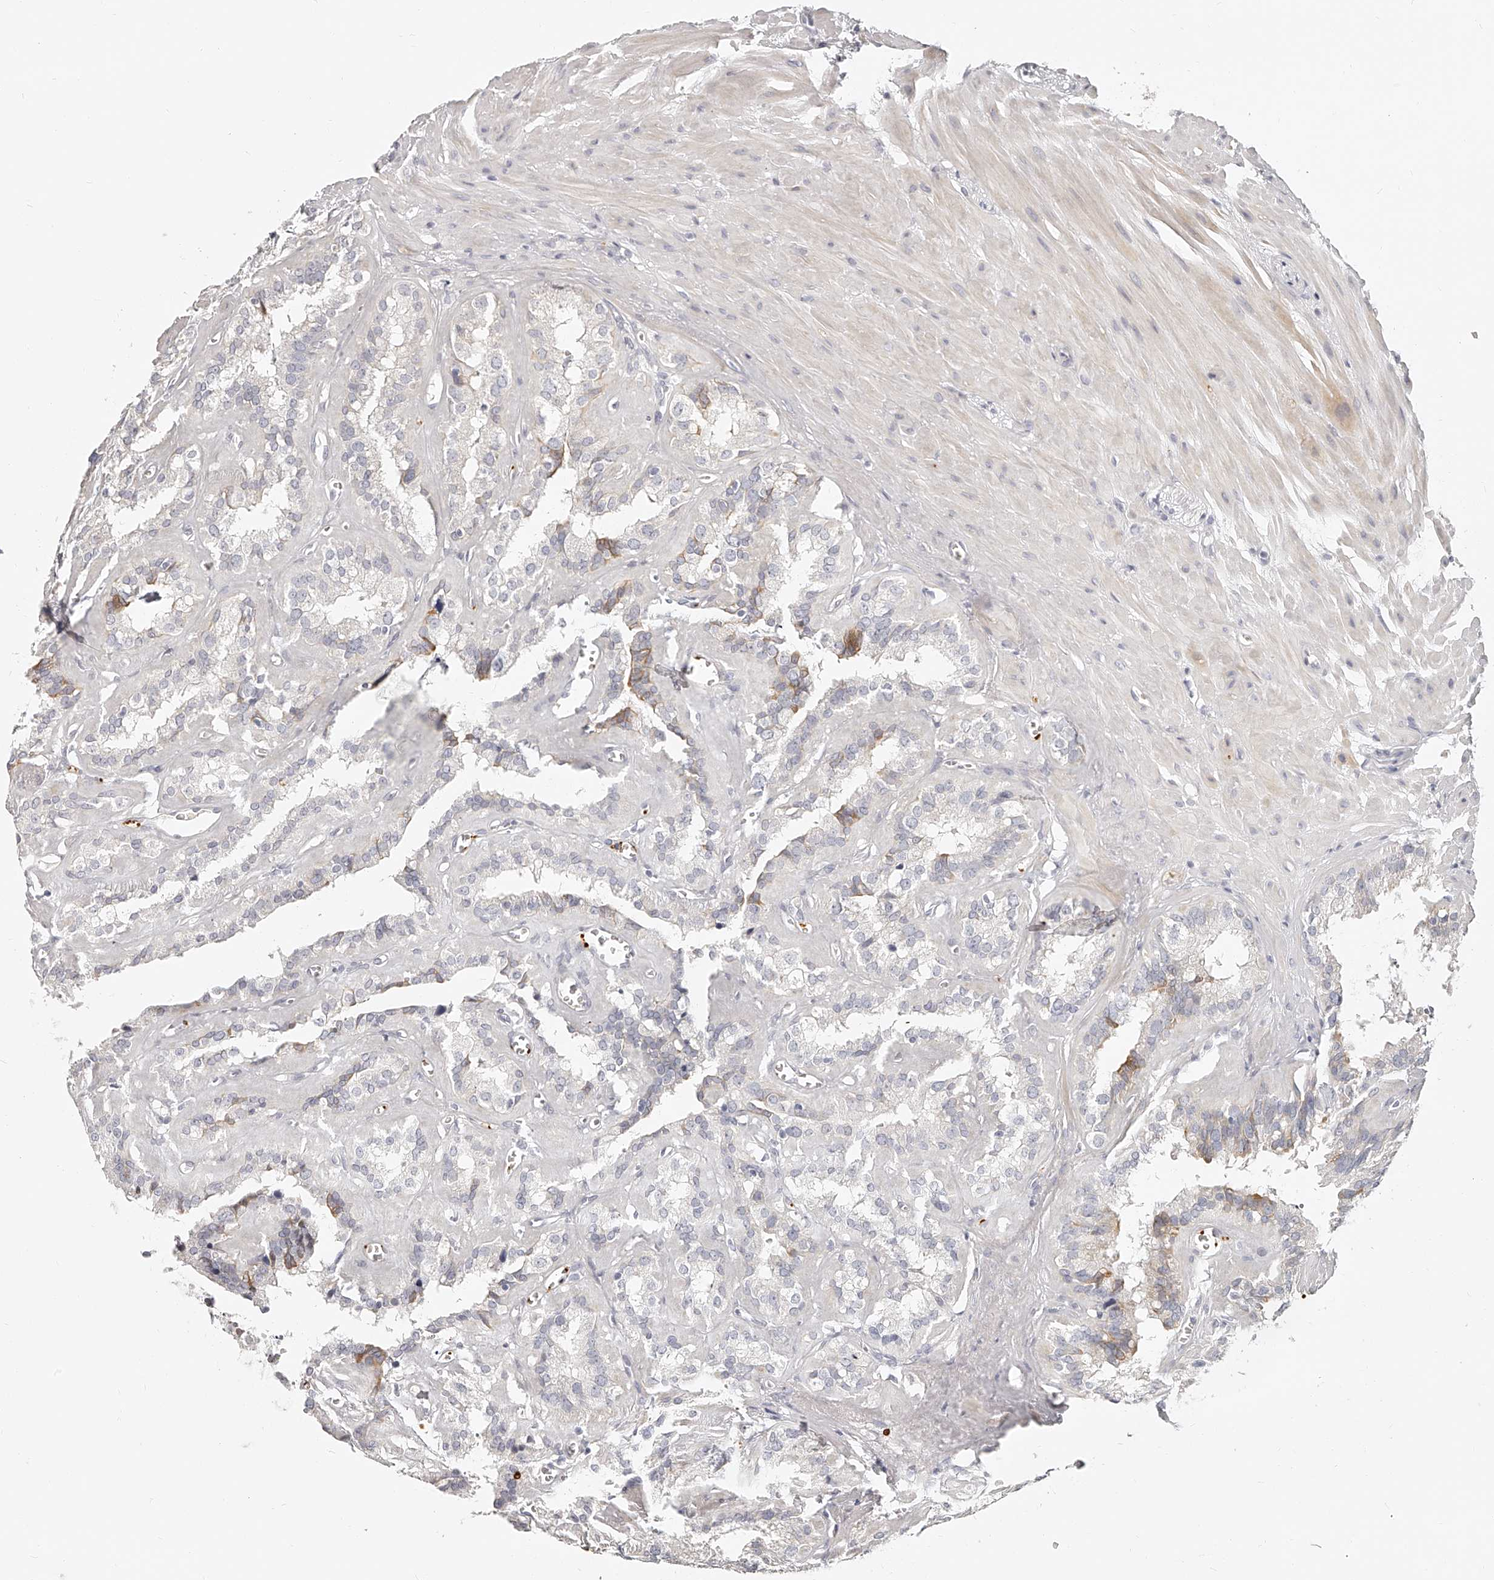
{"staining": {"intensity": "weak", "quantity": "<25%", "location": "cytoplasmic/membranous"}, "tissue": "seminal vesicle", "cell_type": "Glandular cells", "image_type": "normal", "snomed": [{"axis": "morphology", "description": "Normal tissue, NOS"}, {"axis": "topography", "description": "Prostate"}, {"axis": "topography", "description": "Seminal veicle"}], "caption": "Seminal vesicle stained for a protein using immunohistochemistry (IHC) exhibits no positivity glandular cells.", "gene": "ITGB3", "patient": {"sex": "male", "age": 59}}